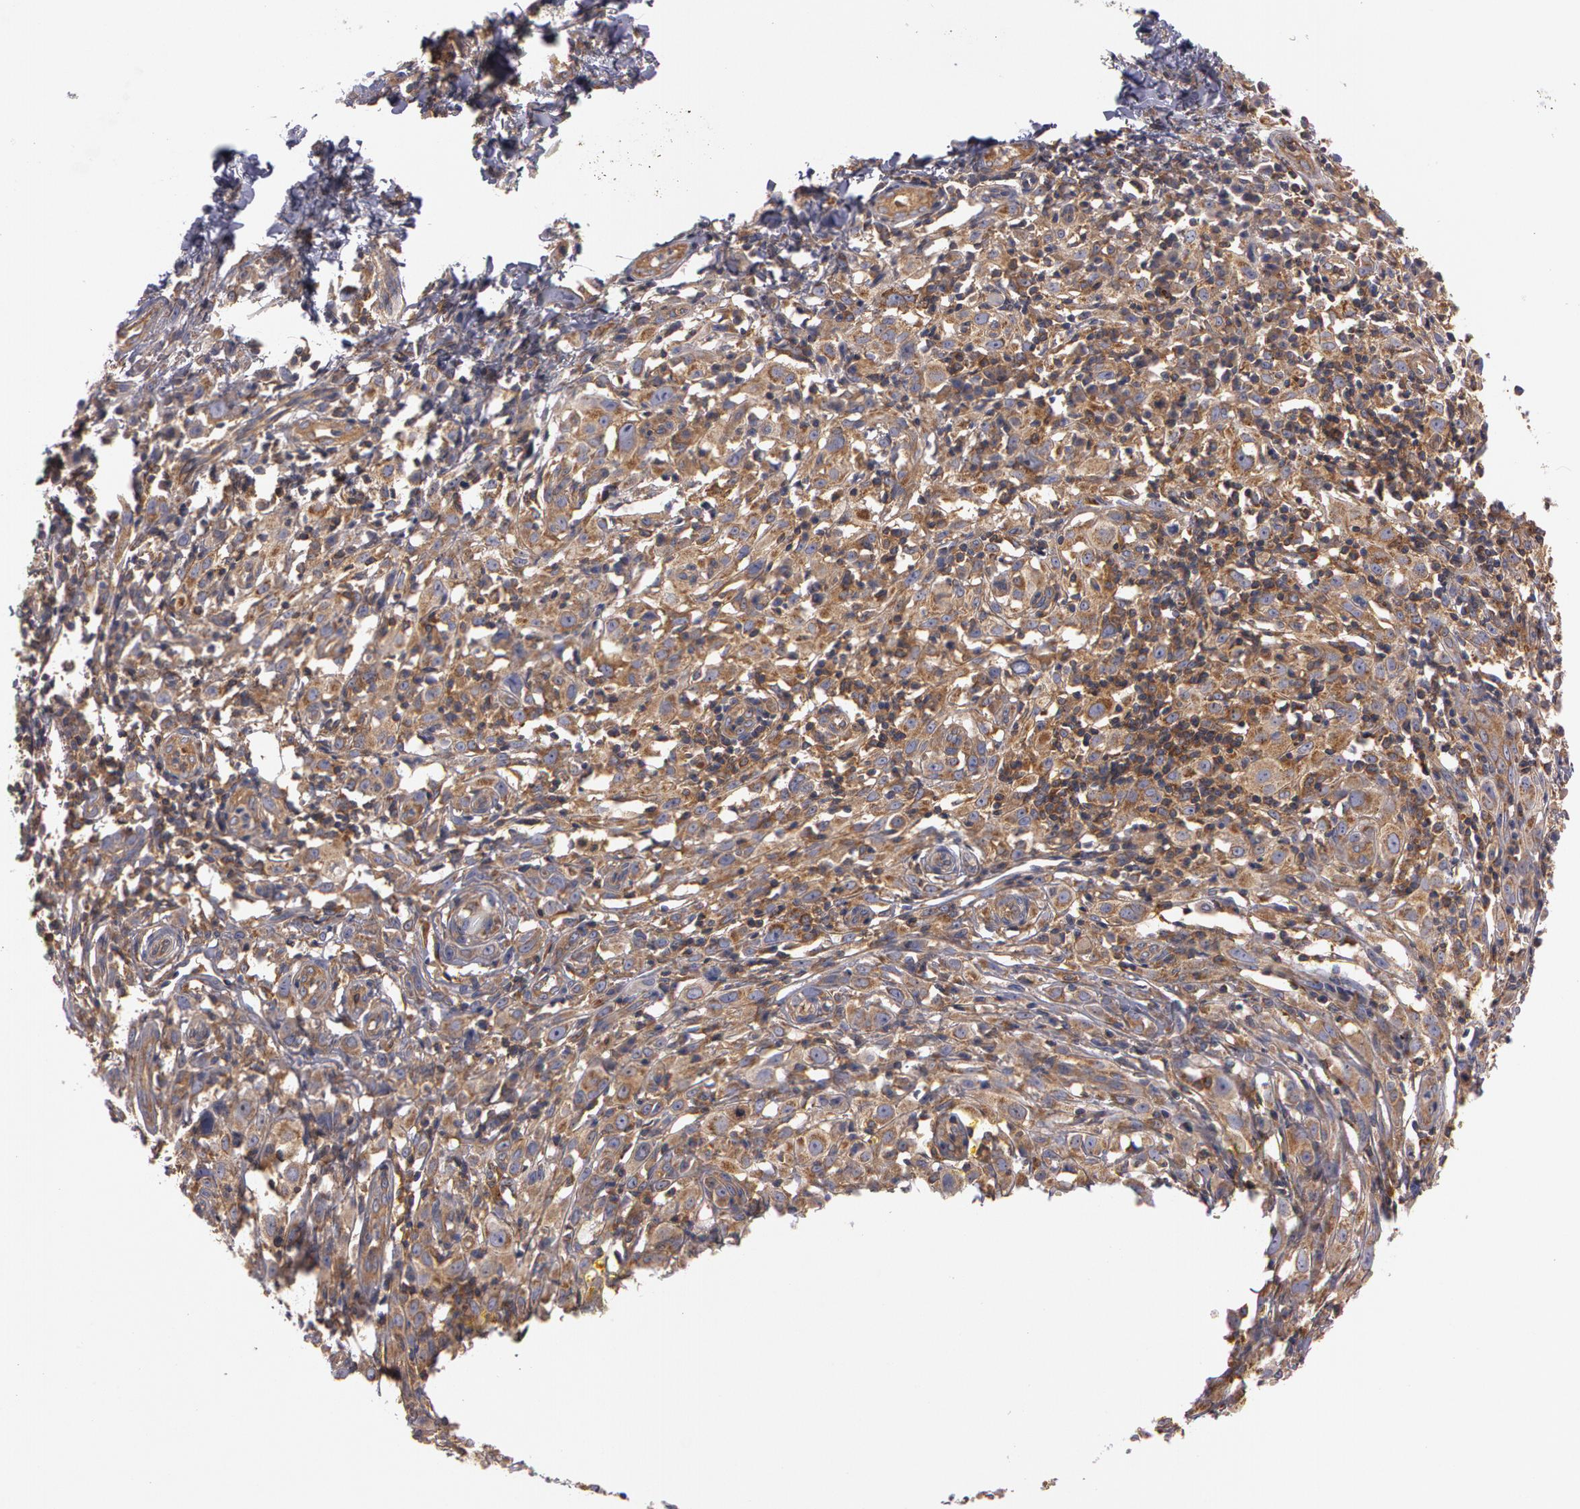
{"staining": {"intensity": "moderate", "quantity": ">75%", "location": "cytoplasmic/membranous"}, "tissue": "melanoma", "cell_type": "Tumor cells", "image_type": "cancer", "snomed": [{"axis": "morphology", "description": "Malignant melanoma, NOS"}, {"axis": "topography", "description": "Skin"}], "caption": "High-power microscopy captured an immunohistochemistry (IHC) photomicrograph of malignant melanoma, revealing moderate cytoplasmic/membranous positivity in about >75% of tumor cells.", "gene": "NEK9", "patient": {"sex": "female", "age": 52}}